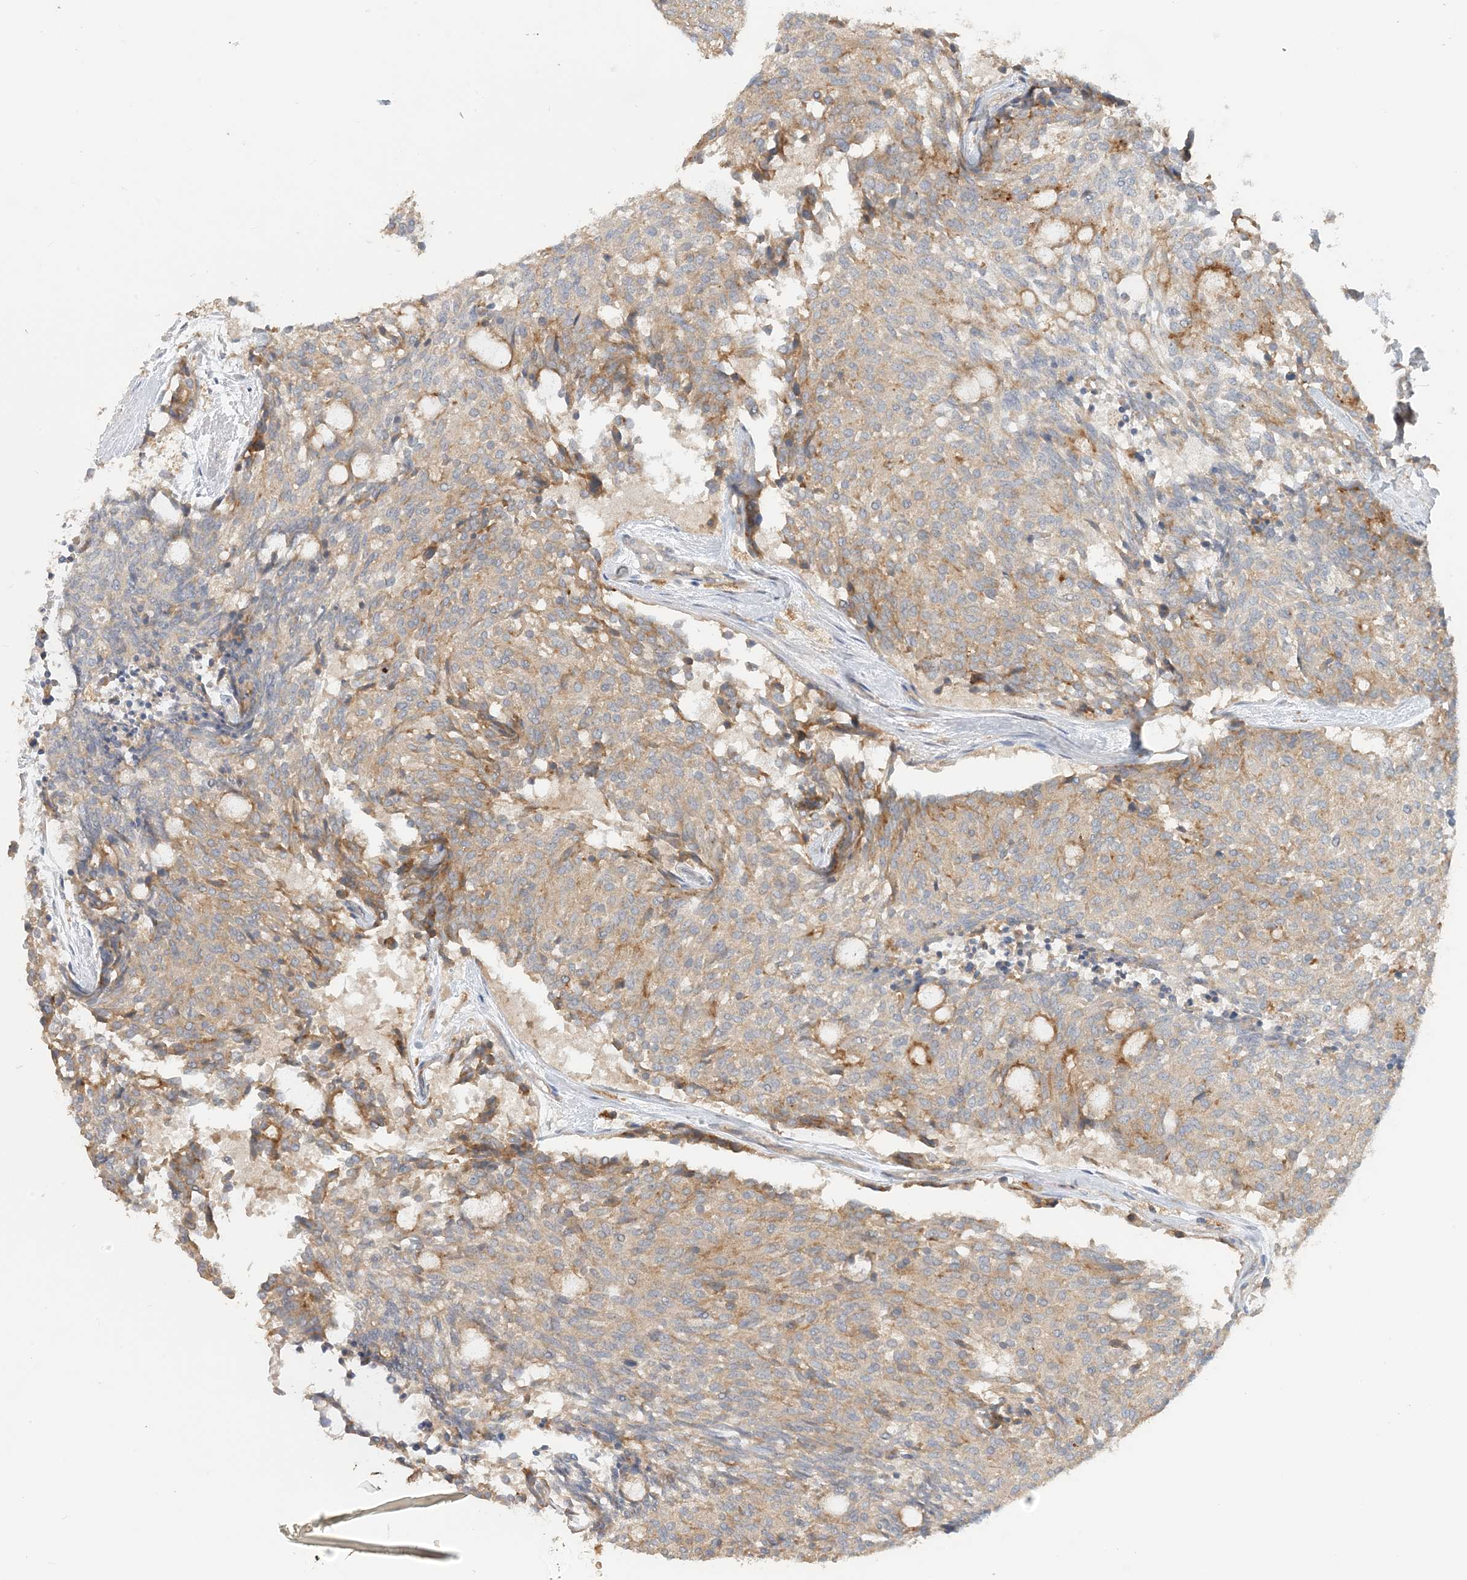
{"staining": {"intensity": "weak", "quantity": ">75%", "location": "cytoplasmic/membranous"}, "tissue": "carcinoid", "cell_type": "Tumor cells", "image_type": "cancer", "snomed": [{"axis": "morphology", "description": "Carcinoid, malignant, NOS"}, {"axis": "topography", "description": "Pancreas"}], "caption": "Weak cytoplasmic/membranous protein staining is appreciated in approximately >75% of tumor cells in carcinoid. (DAB IHC with brightfield microscopy, high magnification).", "gene": "SPPL2A", "patient": {"sex": "female", "age": 54}}